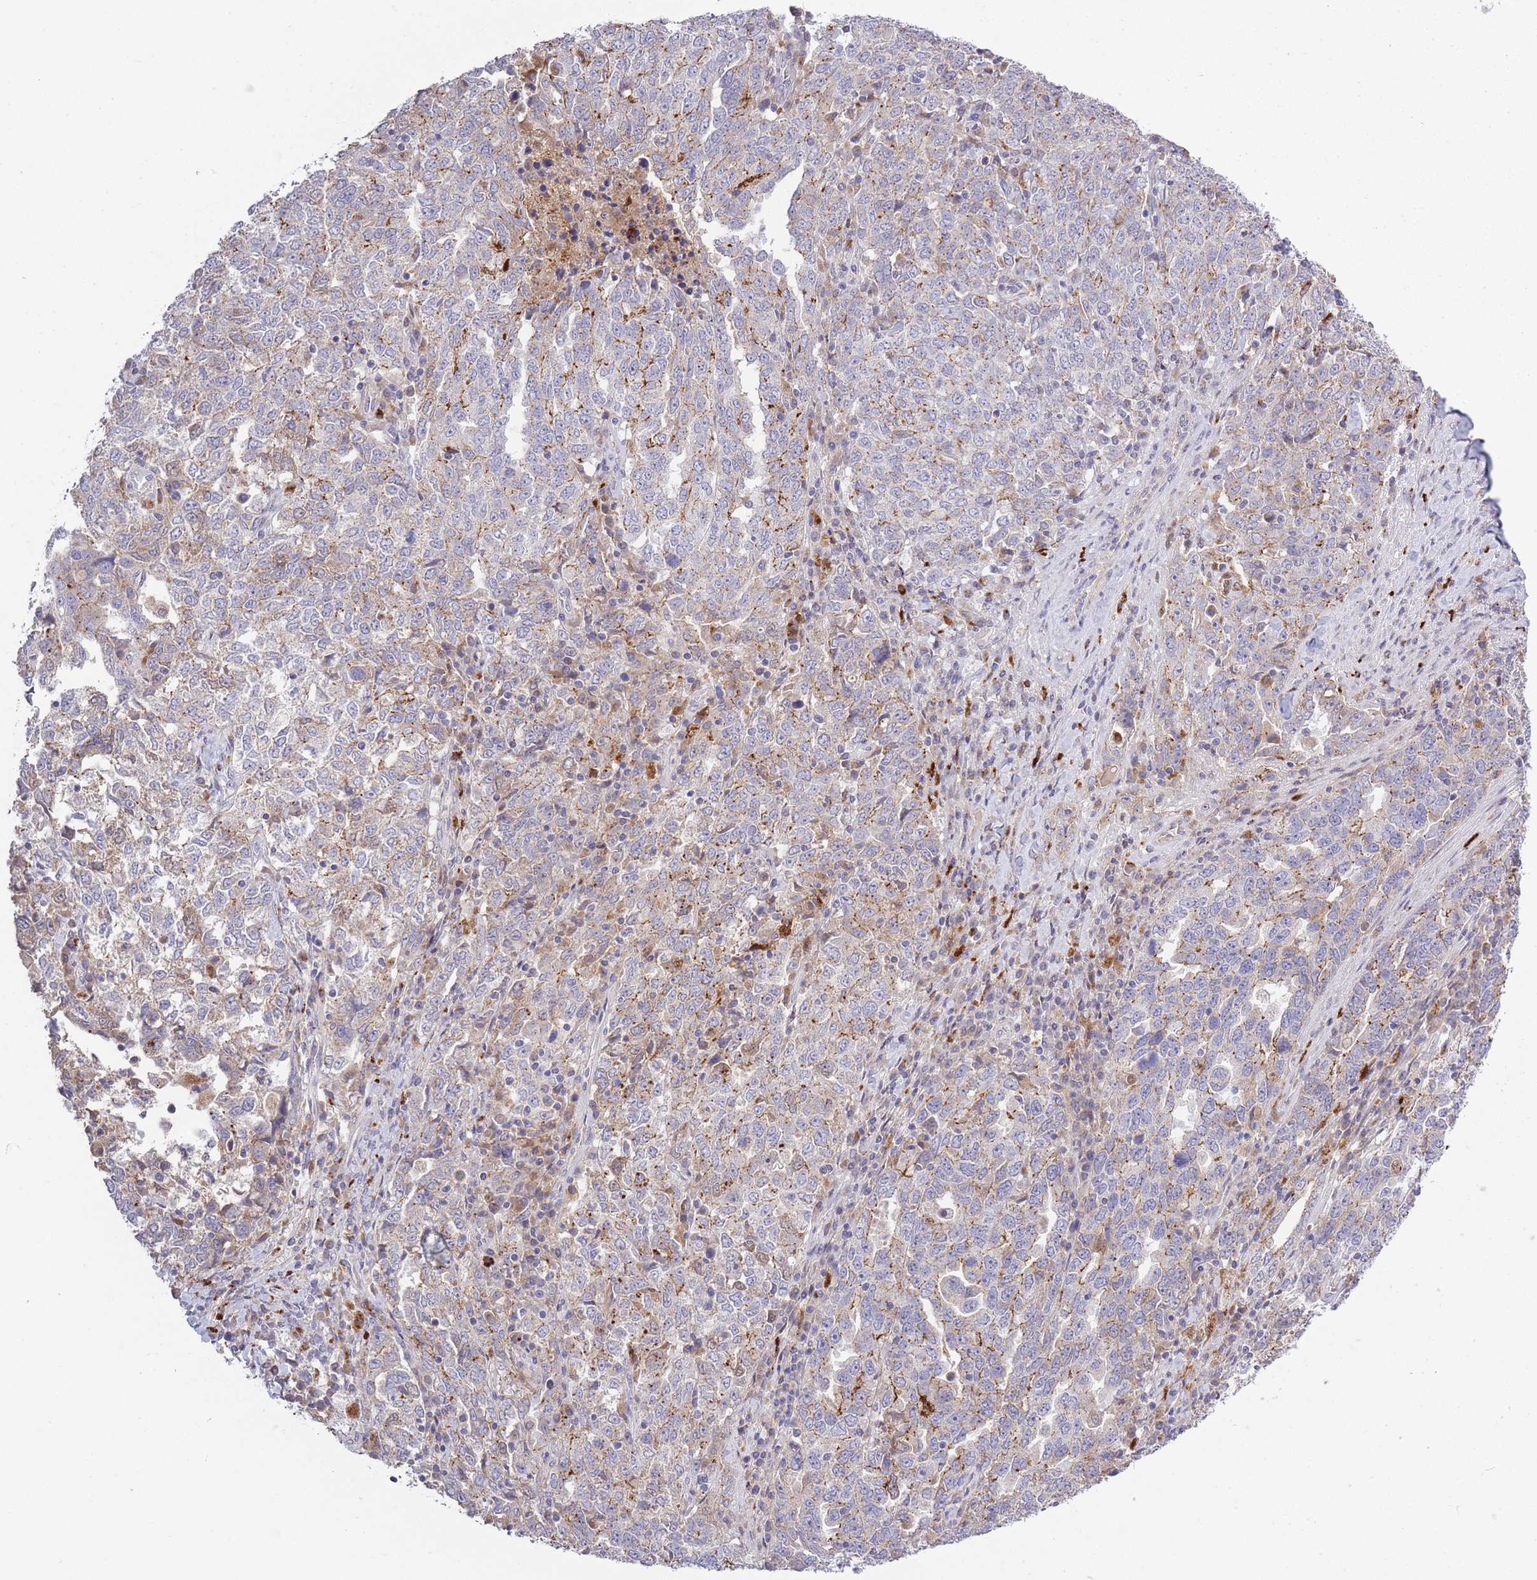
{"staining": {"intensity": "moderate", "quantity": "25%-75%", "location": "cytoplasmic/membranous"}, "tissue": "ovarian cancer", "cell_type": "Tumor cells", "image_type": "cancer", "snomed": [{"axis": "morphology", "description": "Carcinoma, endometroid"}, {"axis": "topography", "description": "Ovary"}], "caption": "Endometroid carcinoma (ovarian) was stained to show a protein in brown. There is medium levels of moderate cytoplasmic/membranous expression in approximately 25%-75% of tumor cells.", "gene": "TRIM61", "patient": {"sex": "female", "age": 62}}